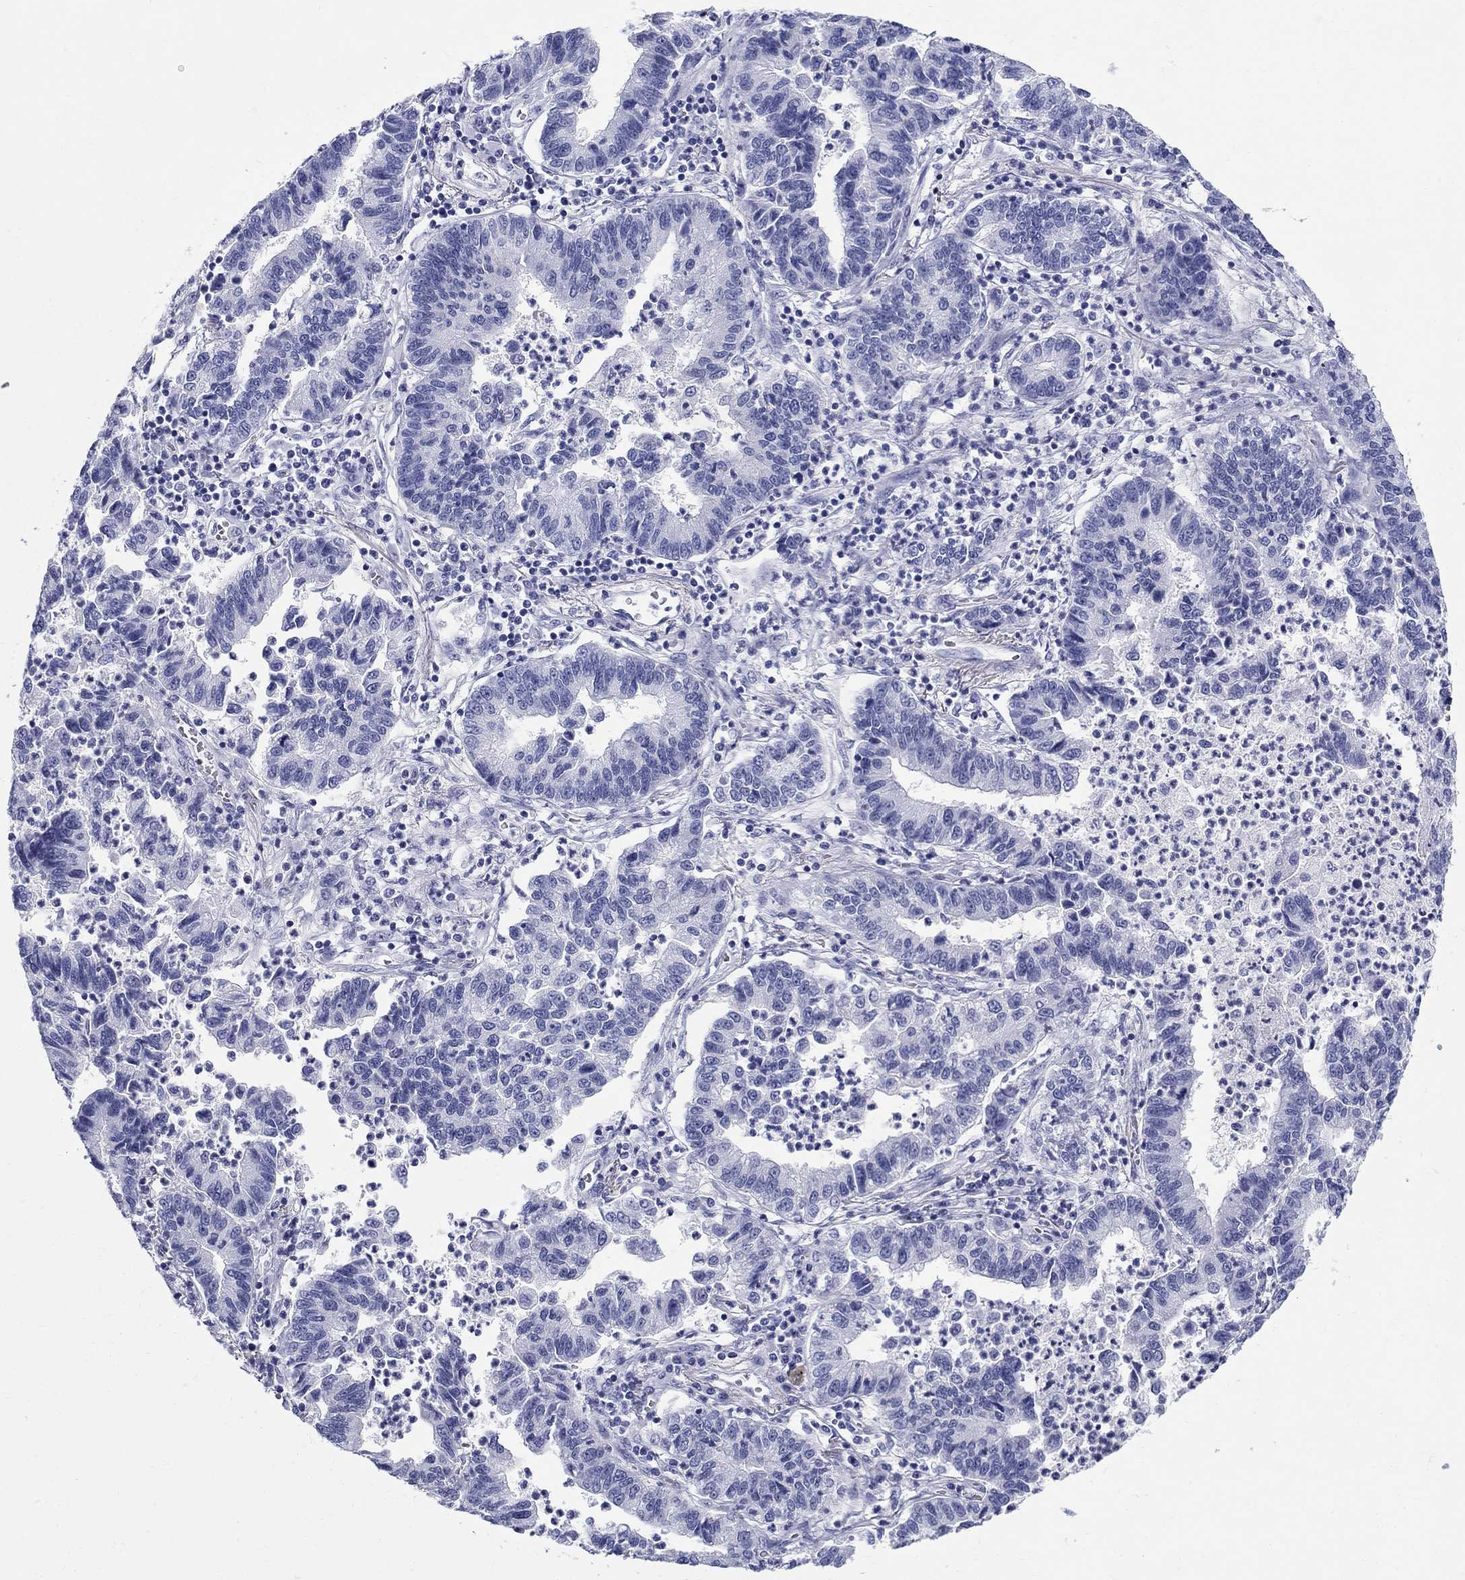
{"staining": {"intensity": "negative", "quantity": "none", "location": "none"}, "tissue": "lung cancer", "cell_type": "Tumor cells", "image_type": "cancer", "snomed": [{"axis": "morphology", "description": "Adenocarcinoma, NOS"}, {"axis": "topography", "description": "Lung"}], "caption": "The photomicrograph displays no significant staining in tumor cells of lung adenocarcinoma.", "gene": "LAMP5", "patient": {"sex": "female", "age": 57}}